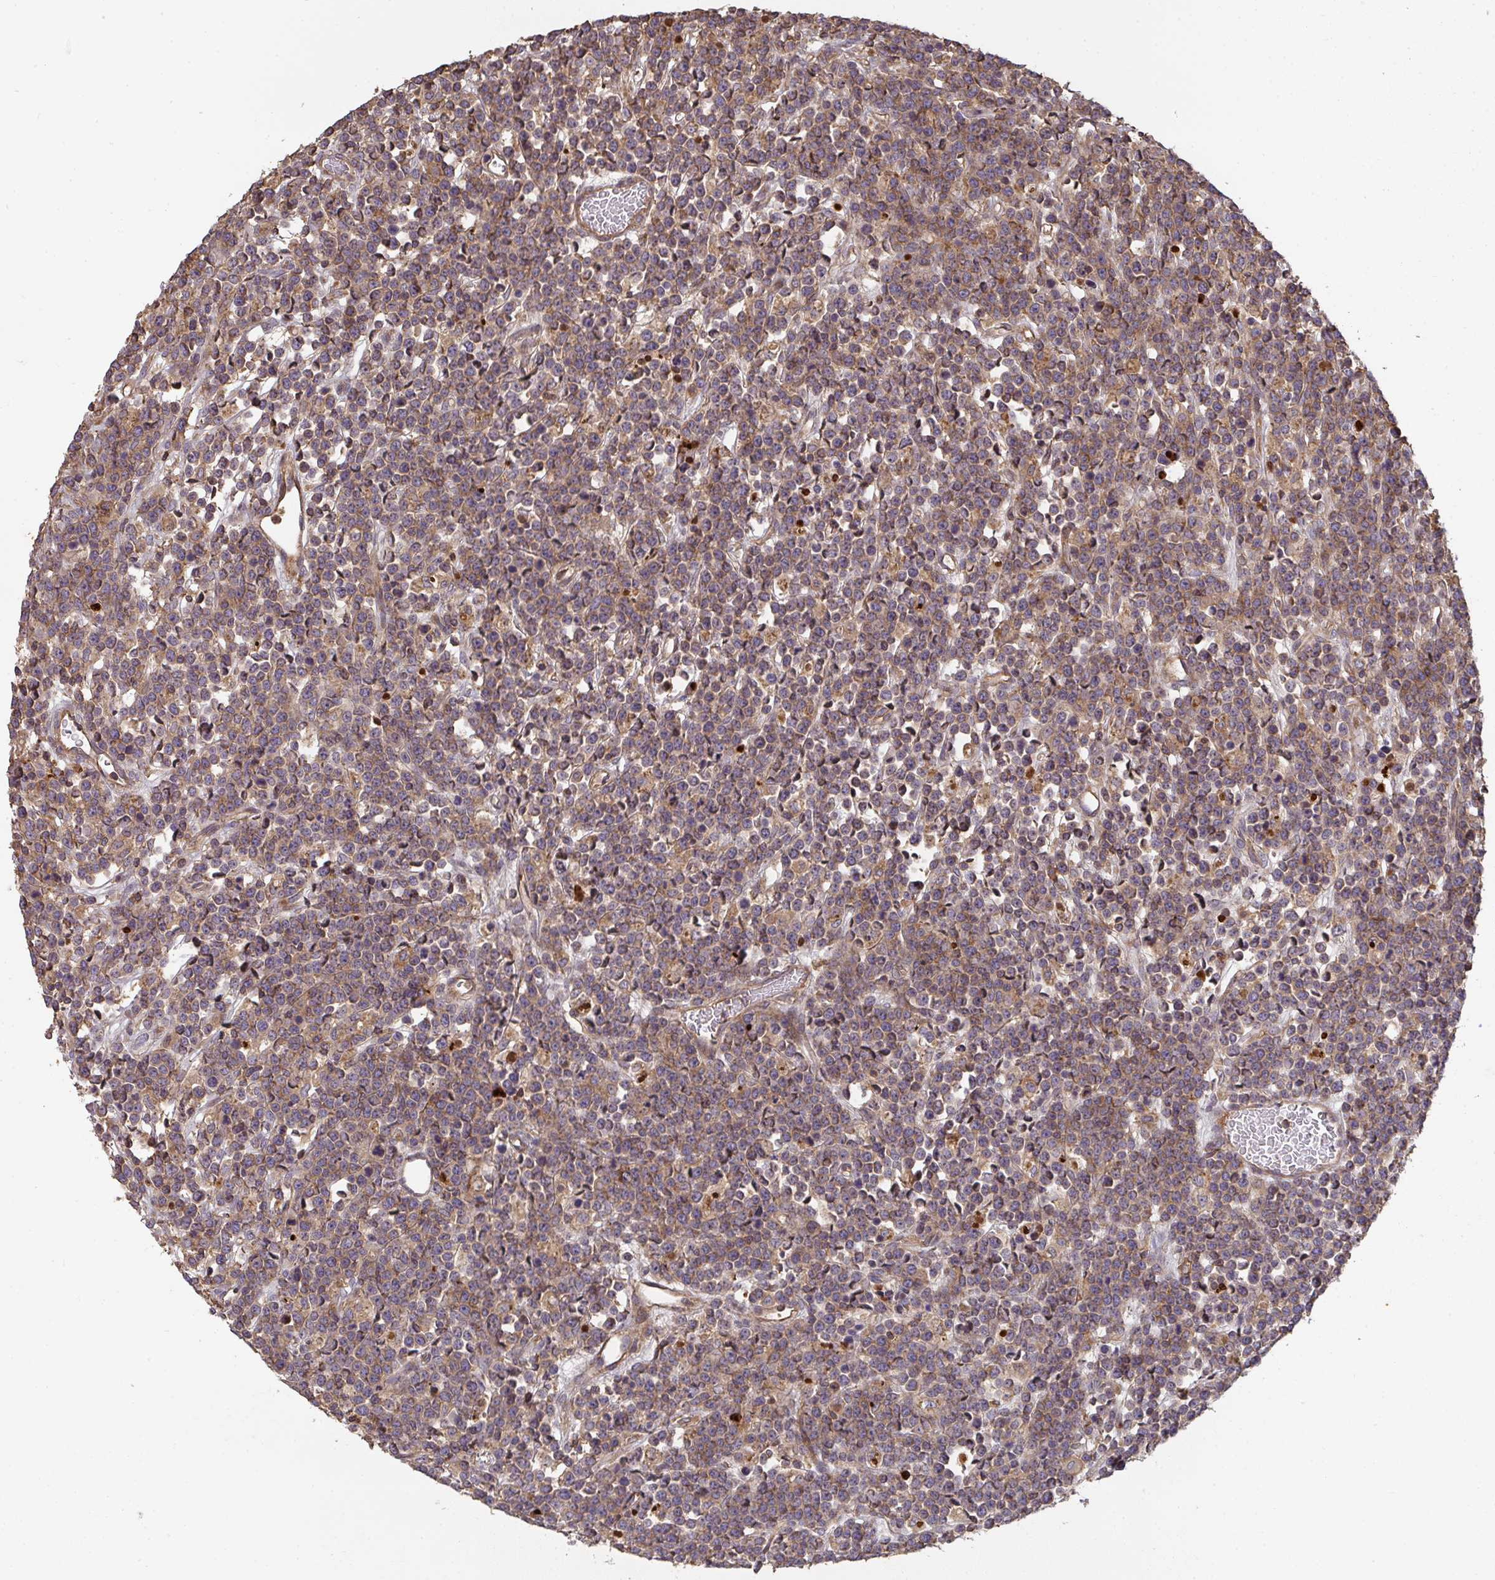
{"staining": {"intensity": "moderate", "quantity": "25%-75%", "location": "cytoplasmic/membranous"}, "tissue": "lymphoma", "cell_type": "Tumor cells", "image_type": "cancer", "snomed": [{"axis": "morphology", "description": "Malignant lymphoma, non-Hodgkin's type, High grade"}, {"axis": "topography", "description": "Ovary"}], "caption": "Immunohistochemistry (IHC) (DAB (3,3'-diaminobenzidine)) staining of human lymphoma shows moderate cytoplasmic/membranous protein expression in about 25%-75% of tumor cells. Using DAB (brown) and hematoxylin (blue) stains, captured at high magnification using brightfield microscopy.", "gene": "TNMD", "patient": {"sex": "female", "age": 56}}